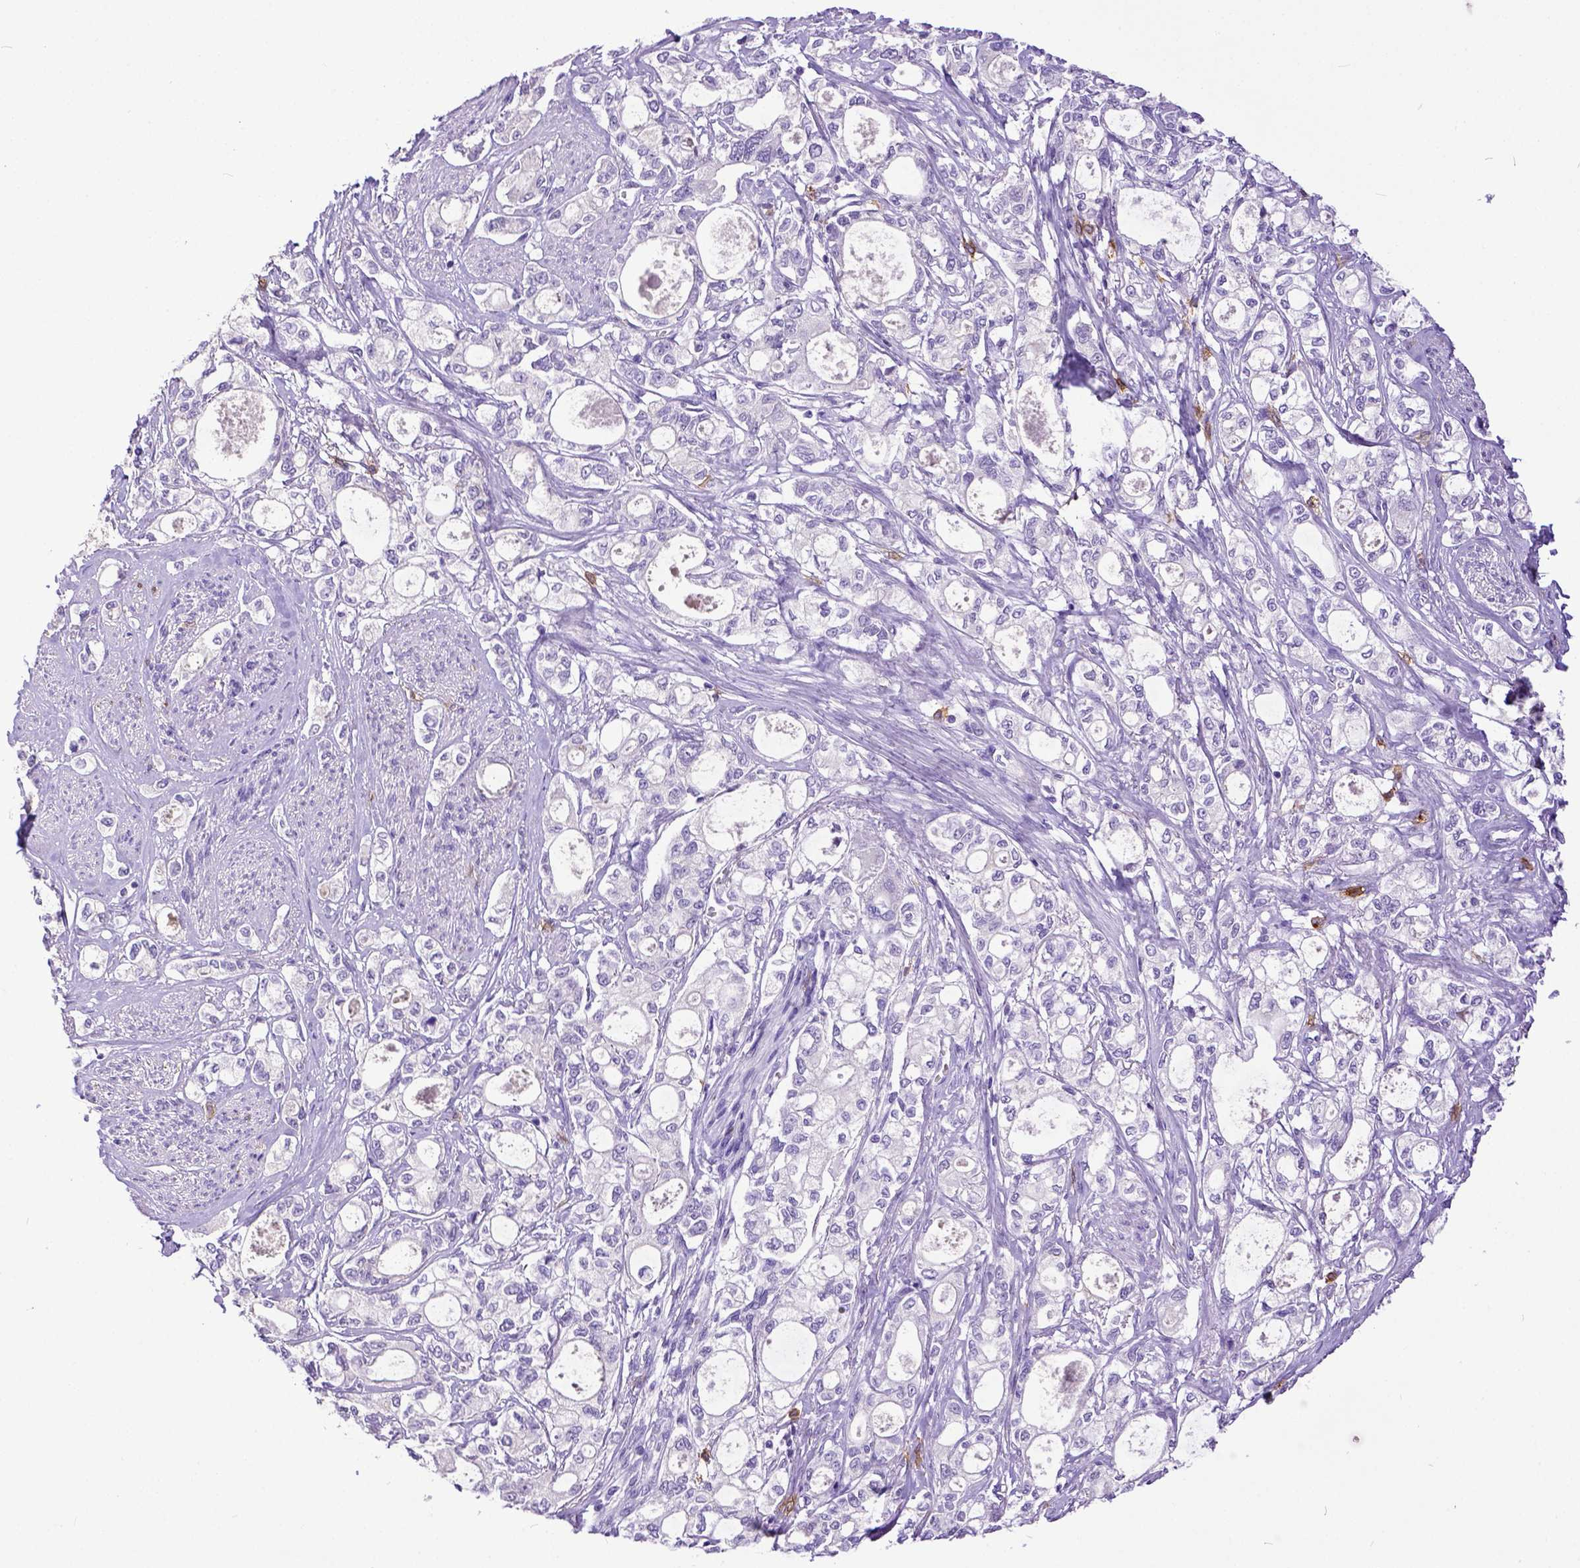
{"staining": {"intensity": "negative", "quantity": "none", "location": "none"}, "tissue": "stomach cancer", "cell_type": "Tumor cells", "image_type": "cancer", "snomed": [{"axis": "morphology", "description": "Adenocarcinoma, NOS"}, {"axis": "topography", "description": "Stomach"}], "caption": "A photomicrograph of stomach cancer (adenocarcinoma) stained for a protein displays no brown staining in tumor cells.", "gene": "KIT", "patient": {"sex": "male", "age": 63}}